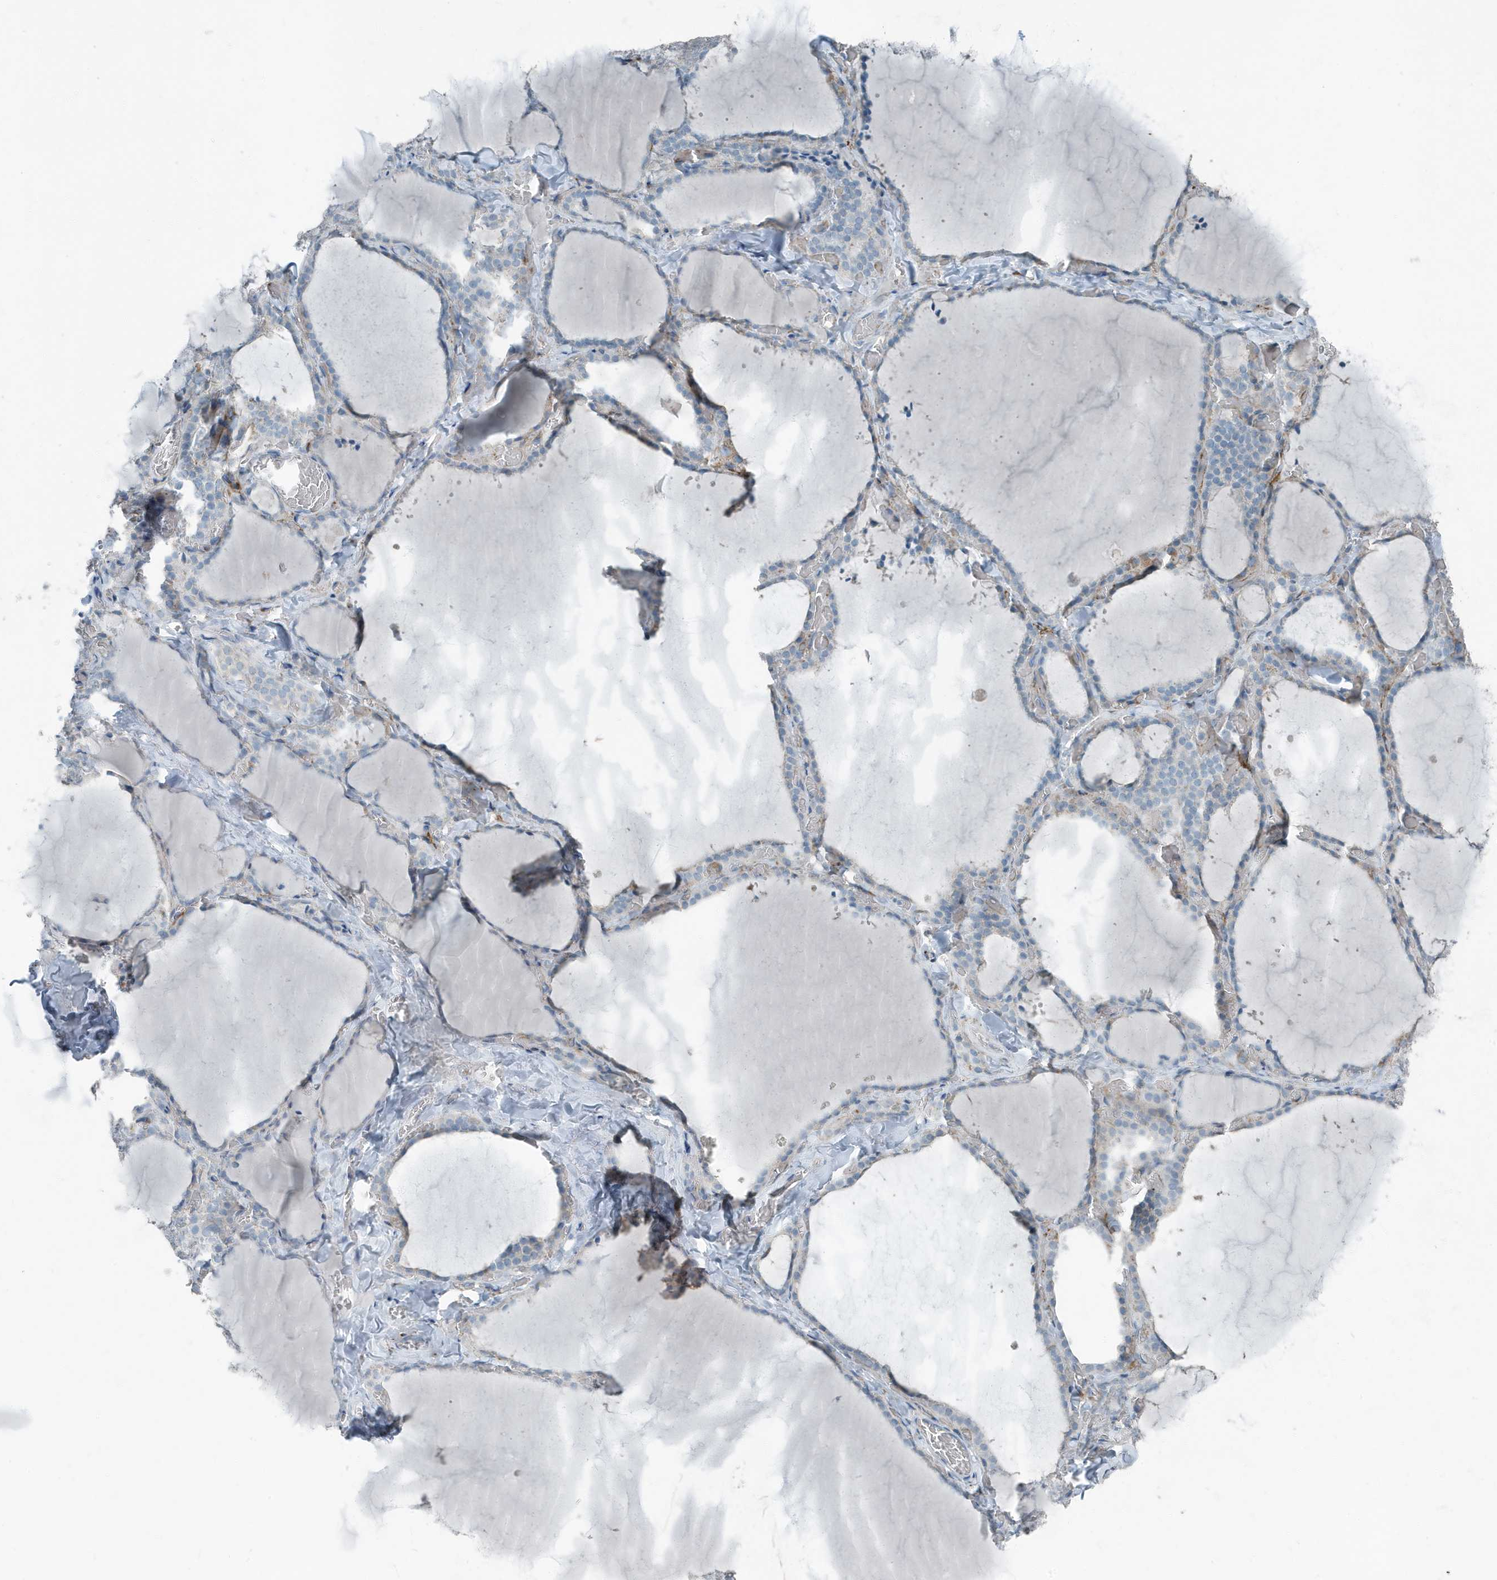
{"staining": {"intensity": "negative", "quantity": "none", "location": "none"}, "tissue": "thyroid gland", "cell_type": "Glandular cells", "image_type": "normal", "snomed": [{"axis": "morphology", "description": "Normal tissue, NOS"}, {"axis": "topography", "description": "Thyroid gland"}], "caption": "A high-resolution micrograph shows immunohistochemistry (IHC) staining of benign thyroid gland, which demonstrates no significant expression in glandular cells.", "gene": "FAM162A", "patient": {"sex": "female", "age": 22}}